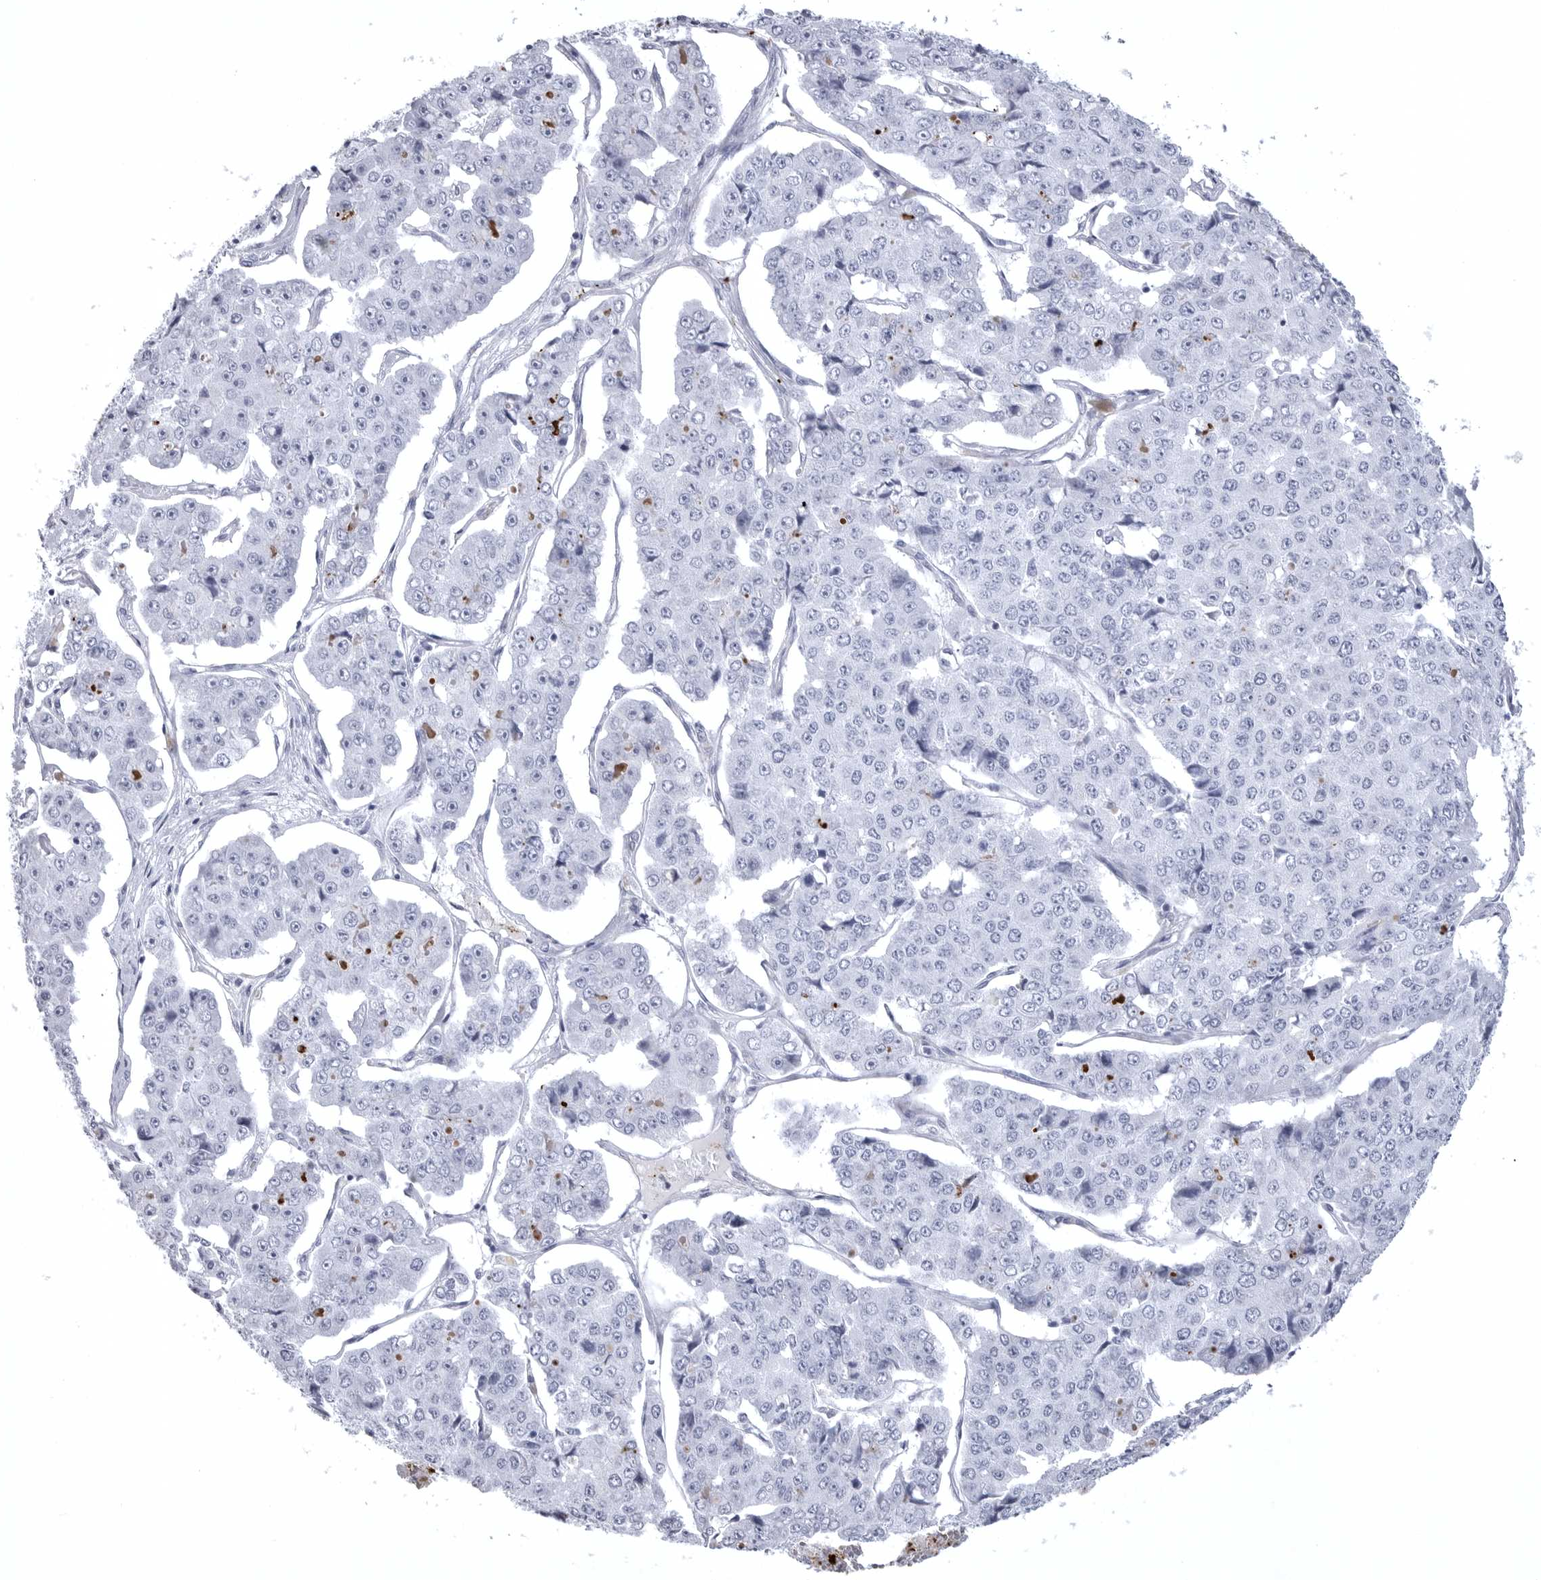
{"staining": {"intensity": "negative", "quantity": "none", "location": "none"}, "tissue": "pancreatic cancer", "cell_type": "Tumor cells", "image_type": "cancer", "snomed": [{"axis": "morphology", "description": "Adenocarcinoma, NOS"}, {"axis": "topography", "description": "Pancreas"}], "caption": "A high-resolution photomicrograph shows immunohistochemistry staining of pancreatic adenocarcinoma, which reveals no significant positivity in tumor cells.", "gene": "COL26A1", "patient": {"sex": "male", "age": 50}}